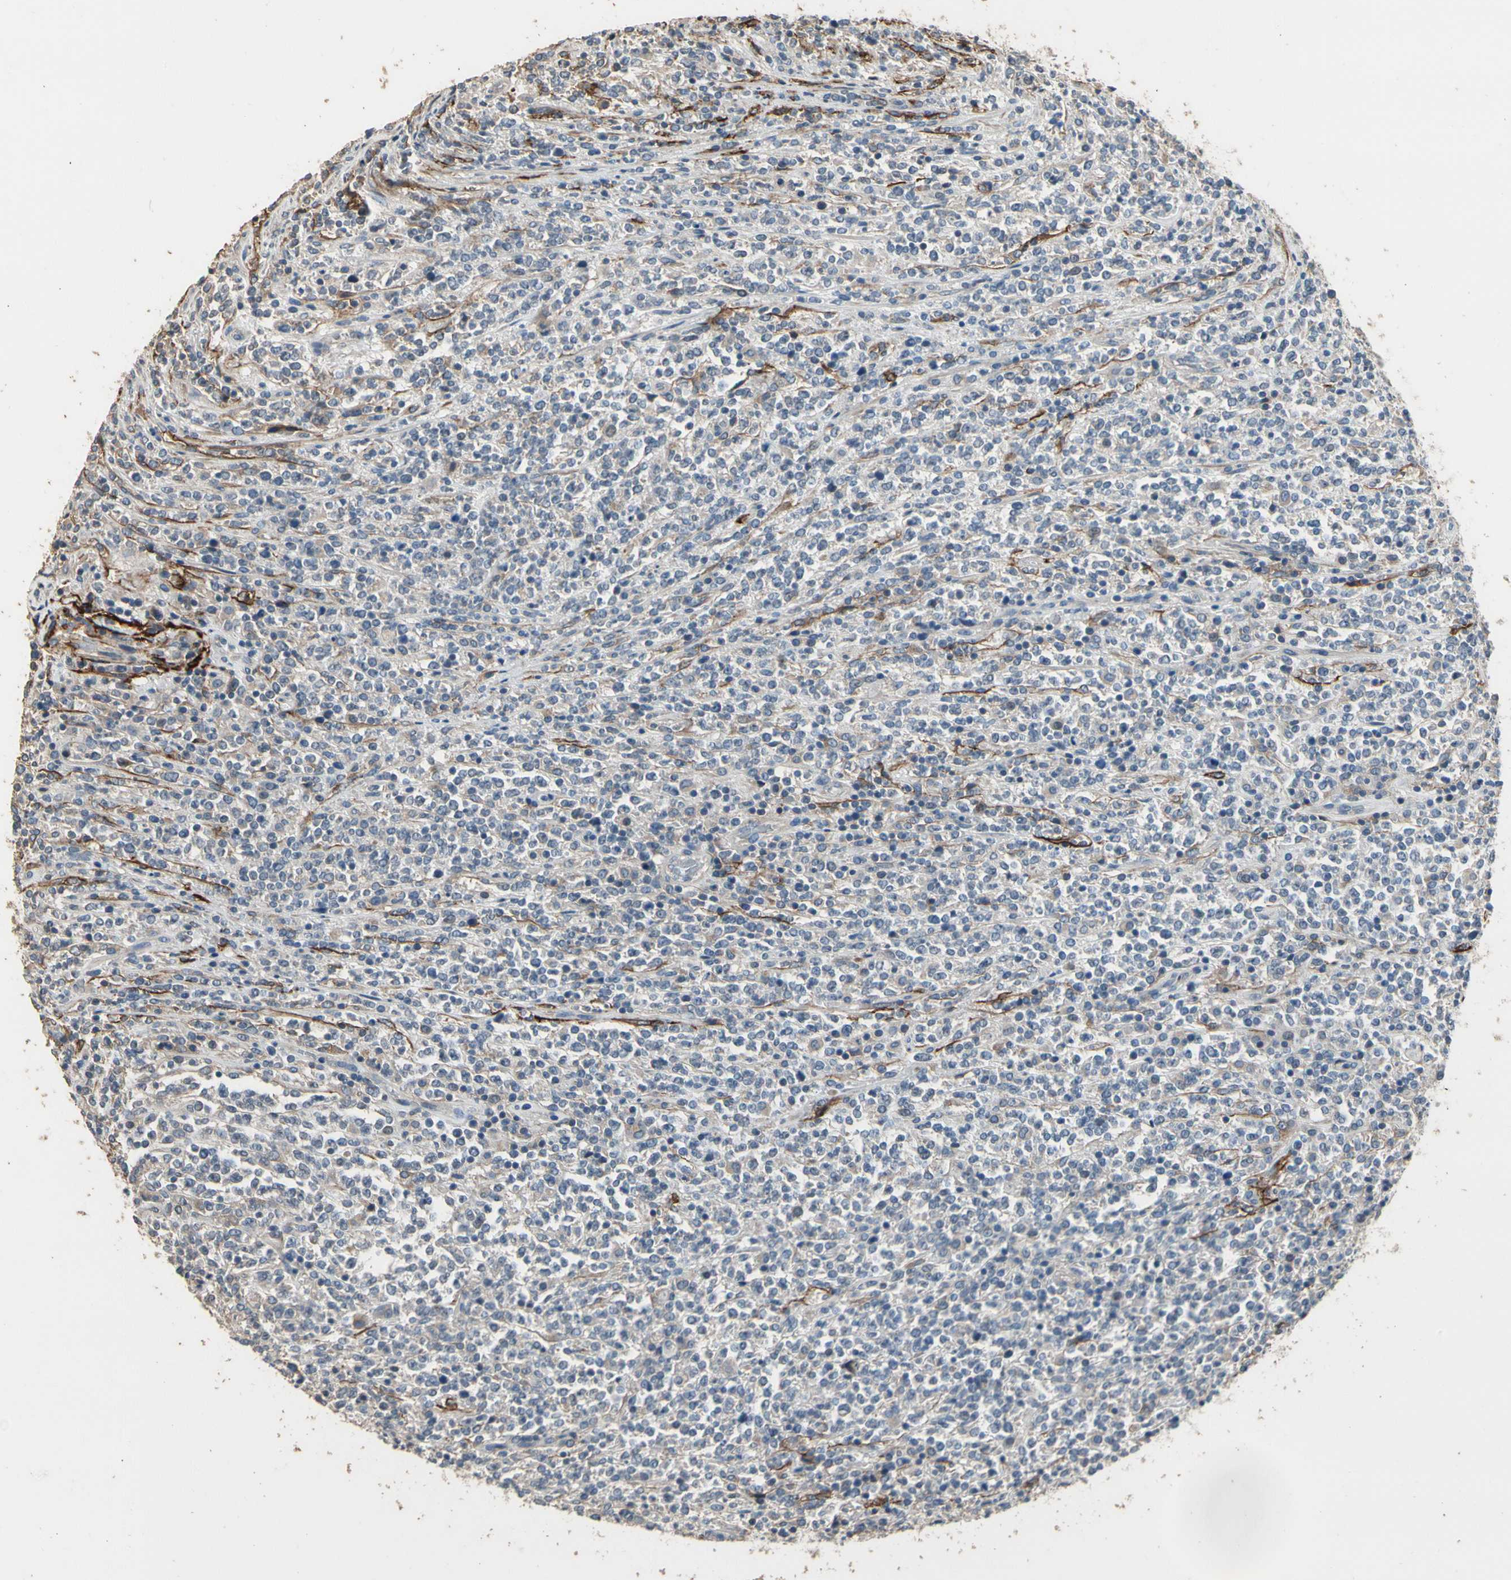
{"staining": {"intensity": "weak", "quantity": "<25%", "location": "cytoplasmic/membranous"}, "tissue": "lymphoma", "cell_type": "Tumor cells", "image_type": "cancer", "snomed": [{"axis": "morphology", "description": "Malignant lymphoma, non-Hodgkin's type, High grade"}, {"axis": "topography", "description": "Soft tissue"}], "caption": "Immunohistochemistry histopathology image of neoplastic tissue: lymphoma stained with DAB (3,3'-diaminobenzidine) demonstrates no significant protein expression in tumor cells.", "gene": "SUSD2", "patient": {"sex": "male", "age": 18}}